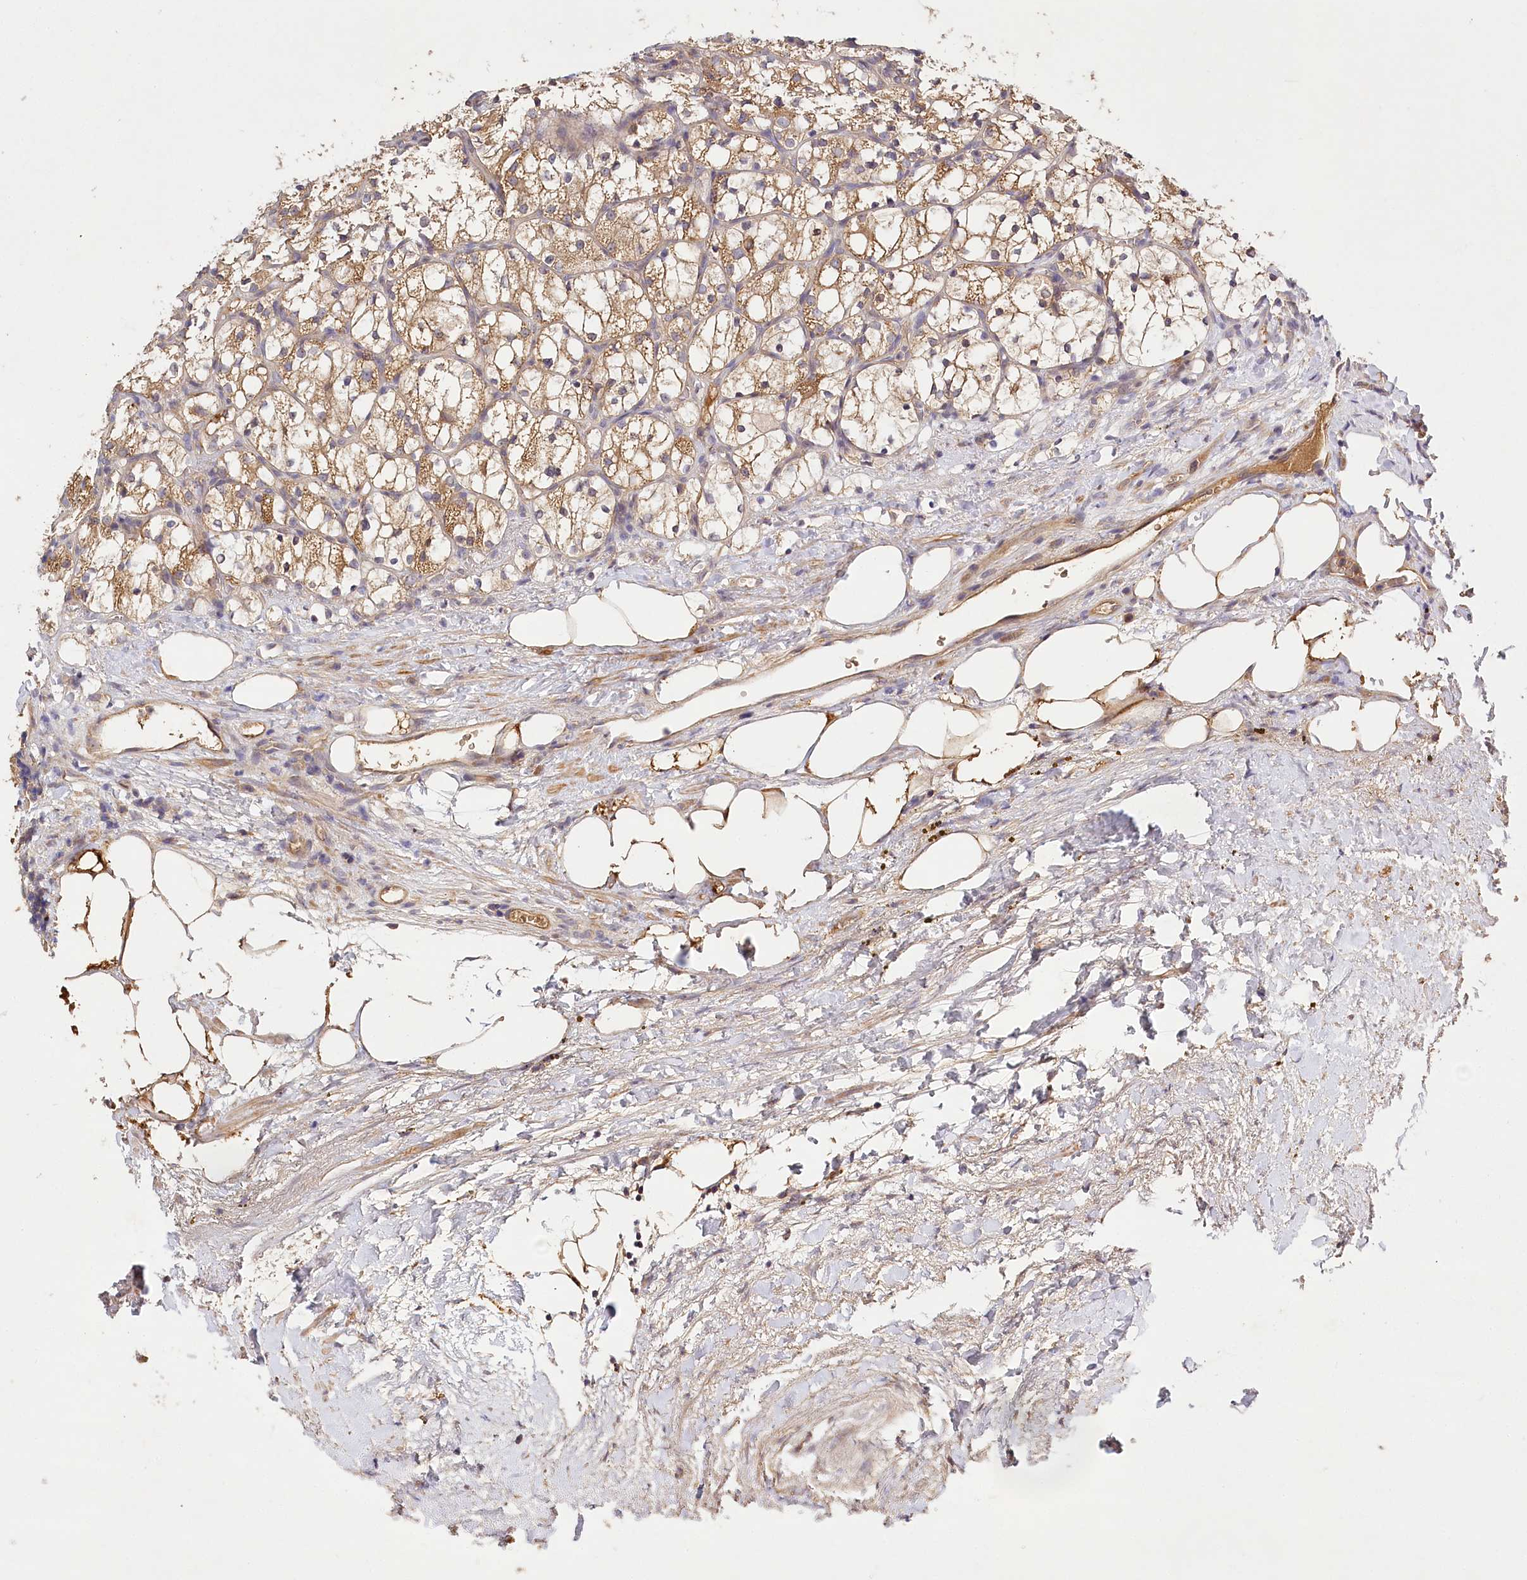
{"staining": {"intensity": "moderate", "quantity": ">75%", "location": "cytoplasmic/membranous"}, "tissue": "renal cancer", "cell_type": "Tumor cells", "image_type": "cancer", "snomed": [{"axis": "morphology", "description": "Adenocarcinoma, NOS"}, {"axis": "topography", "description": "Kidney"}], "caption": "Protein expression analysis of human renal adenocarcinoma reveals moderate cytoplasmic/membranous positivity in approximately >75% of tumor cells.", "gene": "LSS", "patient": {"sex": "female", "age": 69}}